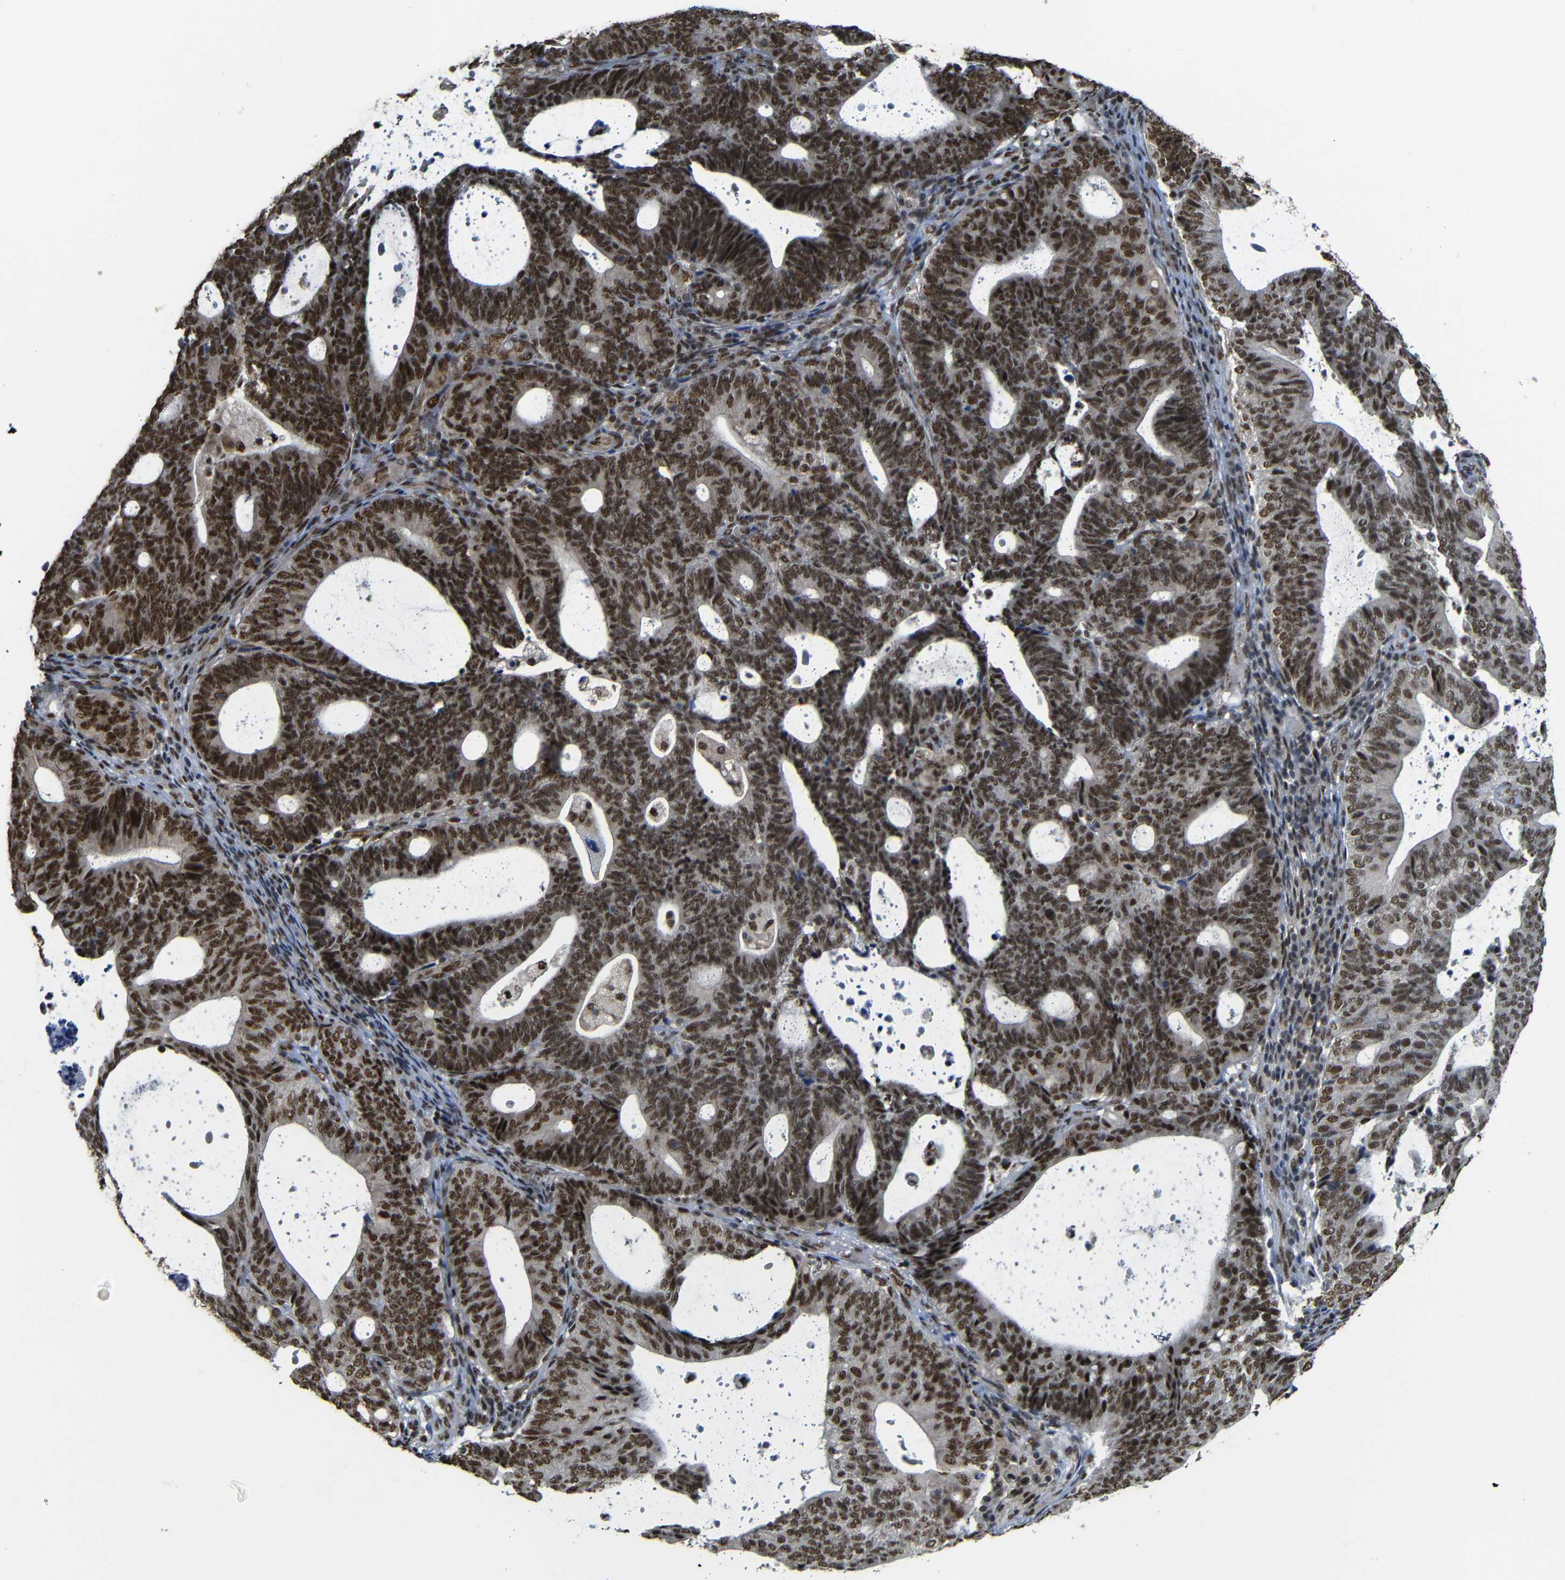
{"staining": {"intensity": "strong", "quantity": ">75%", "location": "cytoplasmic/membranous,nuclear"}, "tissue": "endometrial cancer", "cell_type": "Tumor cells", "image_type": "cancer", "snomed": [{"axis": "morphology", "description": "Adenocarcinoma, NOS"}, {"axis": "topography", "description": "Uterus"}], "caption": "About >75% of tumor cells in endometrial cancer (adenocarcinoma) reveal strong cytoplasmic/membranous and nuclear protein expression as visualized by brown immunohistochemical staining.", "gene": "TCF7L2", "patient": {"sex": "female", "age": 83}}